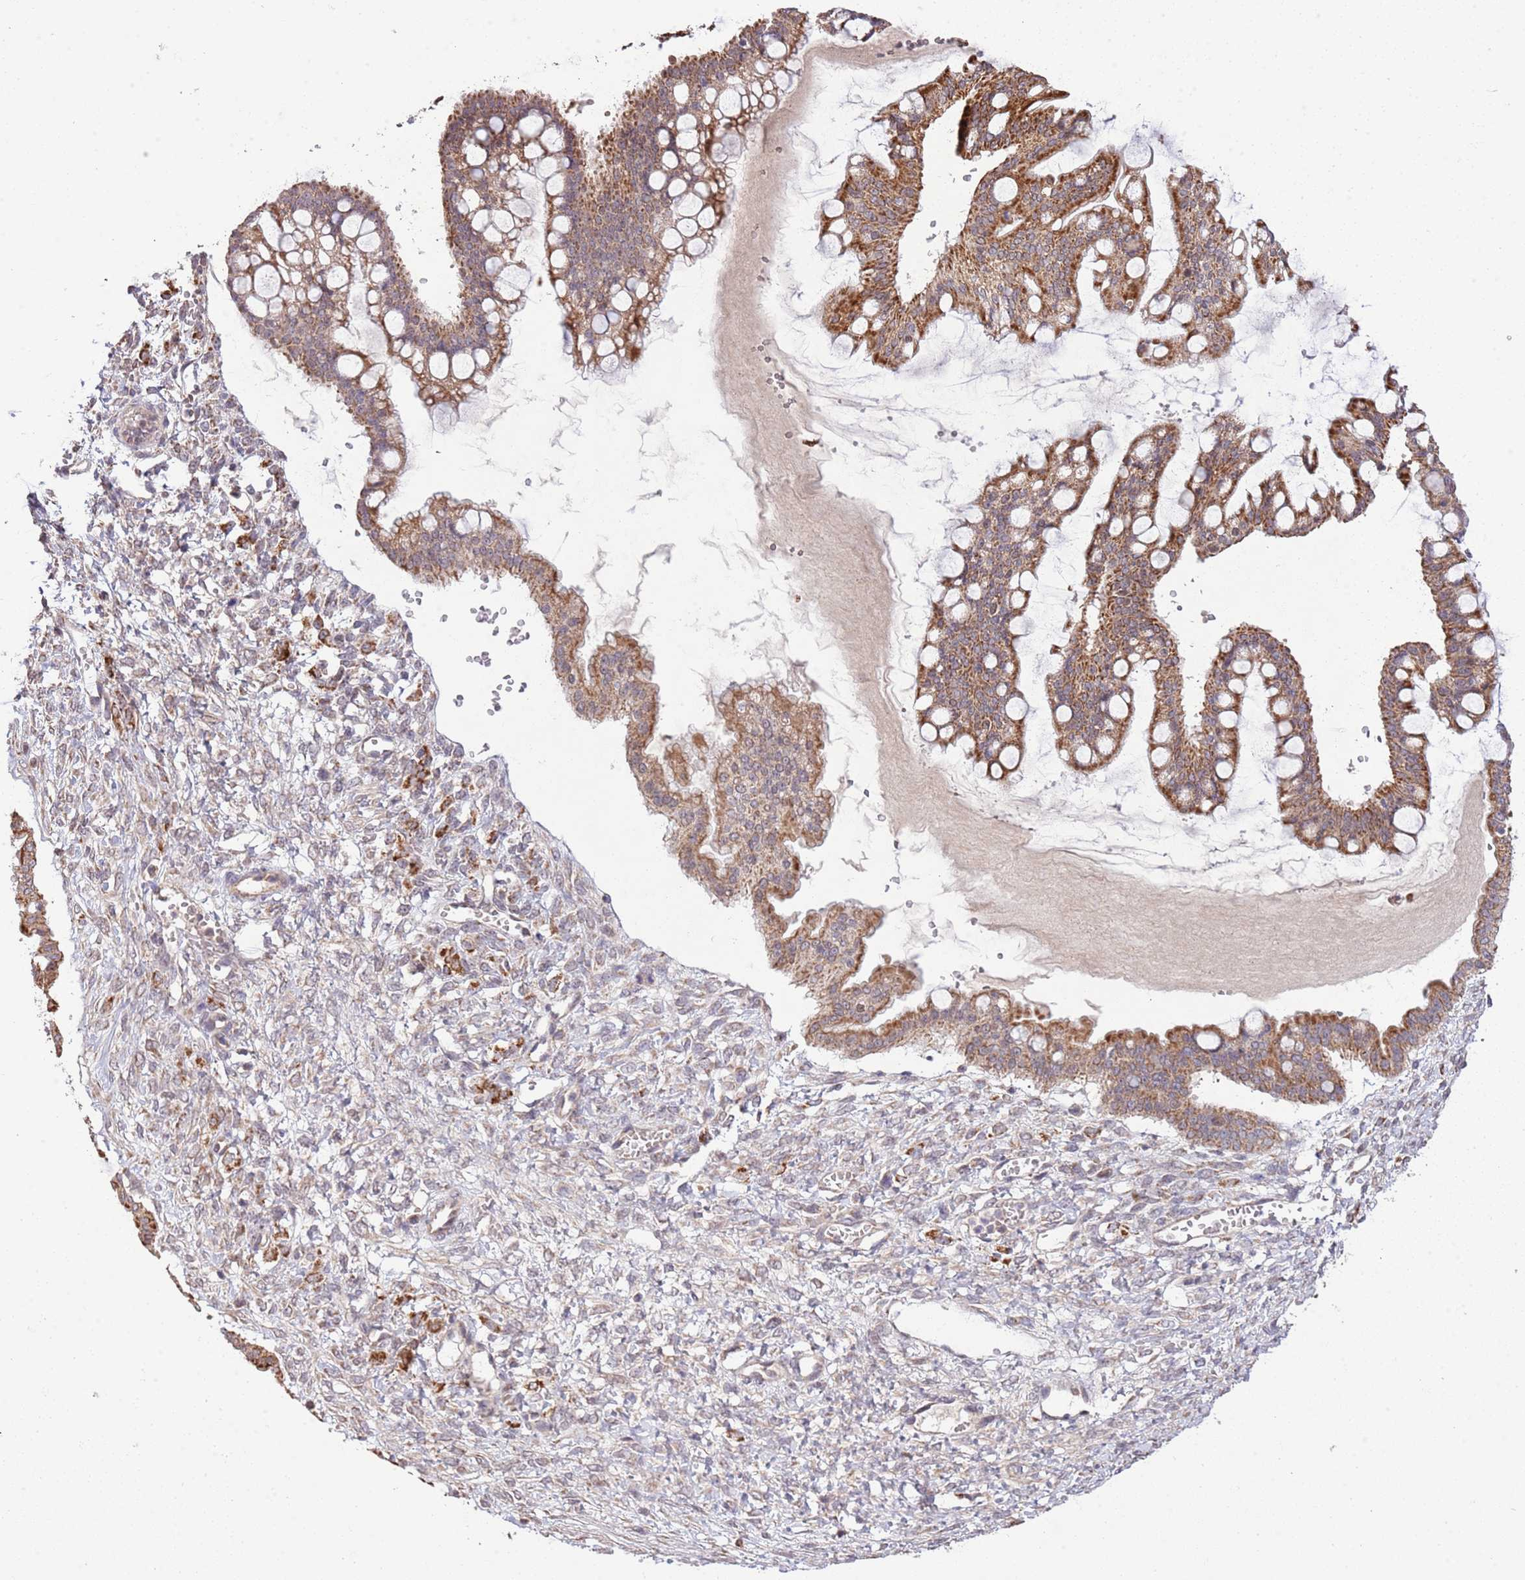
{"staining": {"intensity": "strong", "quantity": ">75%", "location": "cytoplasmic/membranous"}, "tissue": "ovarian cancer", "cell_type": "Tumor cells", "image_type": "cancer", "snomed": [{"axis": "morphology", "description": "Cystadenocarcinoma, mucinous, NOS"}, {"axis": "topography", "description": "Ovary"}], "caption": "Brown immunohistochemical staining in human ovarian cancer displays strong cytoplasmic/membranous positivity in about >75% of tumor cells.", "gene": "IVD", "patient": {"sex": "female", "age": 73}}